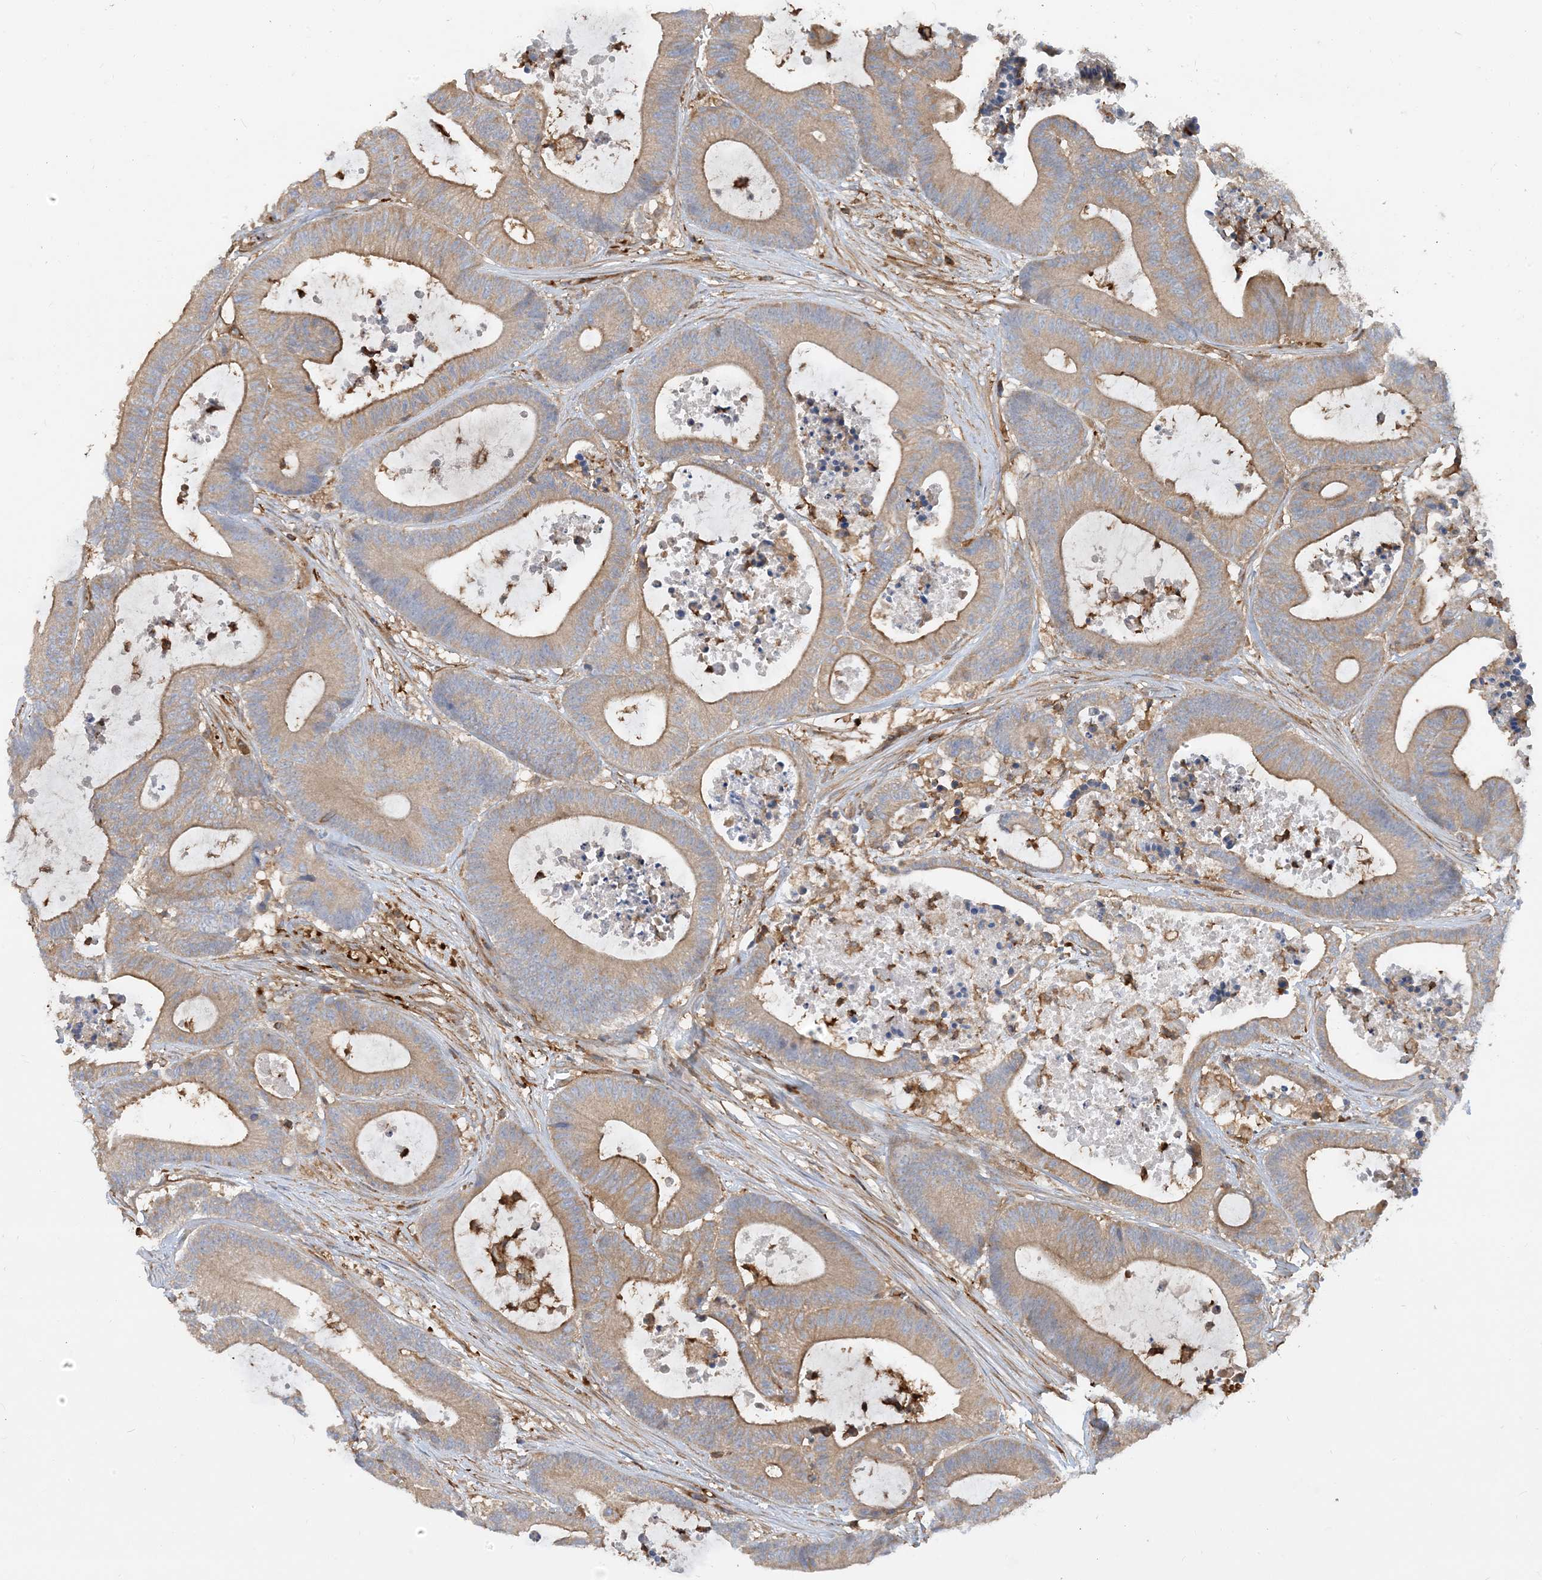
{"staining": {"intensity": "moderate", "quantity": ">75%", "location": "cytoplasmic/membranous"}, "tissue": "colorectal cancer", "cell_type": "Tumor cells", "image_type": "cancer", "snomed": [{"axis": "morphology", "description": "Adenocarcinoma, NOS"}, {"axis": "topography", "description": "Colon"}], "caption": "Protein expression analysis of human colorectal cancer (adenocarcinoma) reveals moderate cytoplasmic/membranous positivity in about >75% of tumor cells.", "gene": "SFMBT2", "patient": {"sex": "female", "age": 84}}